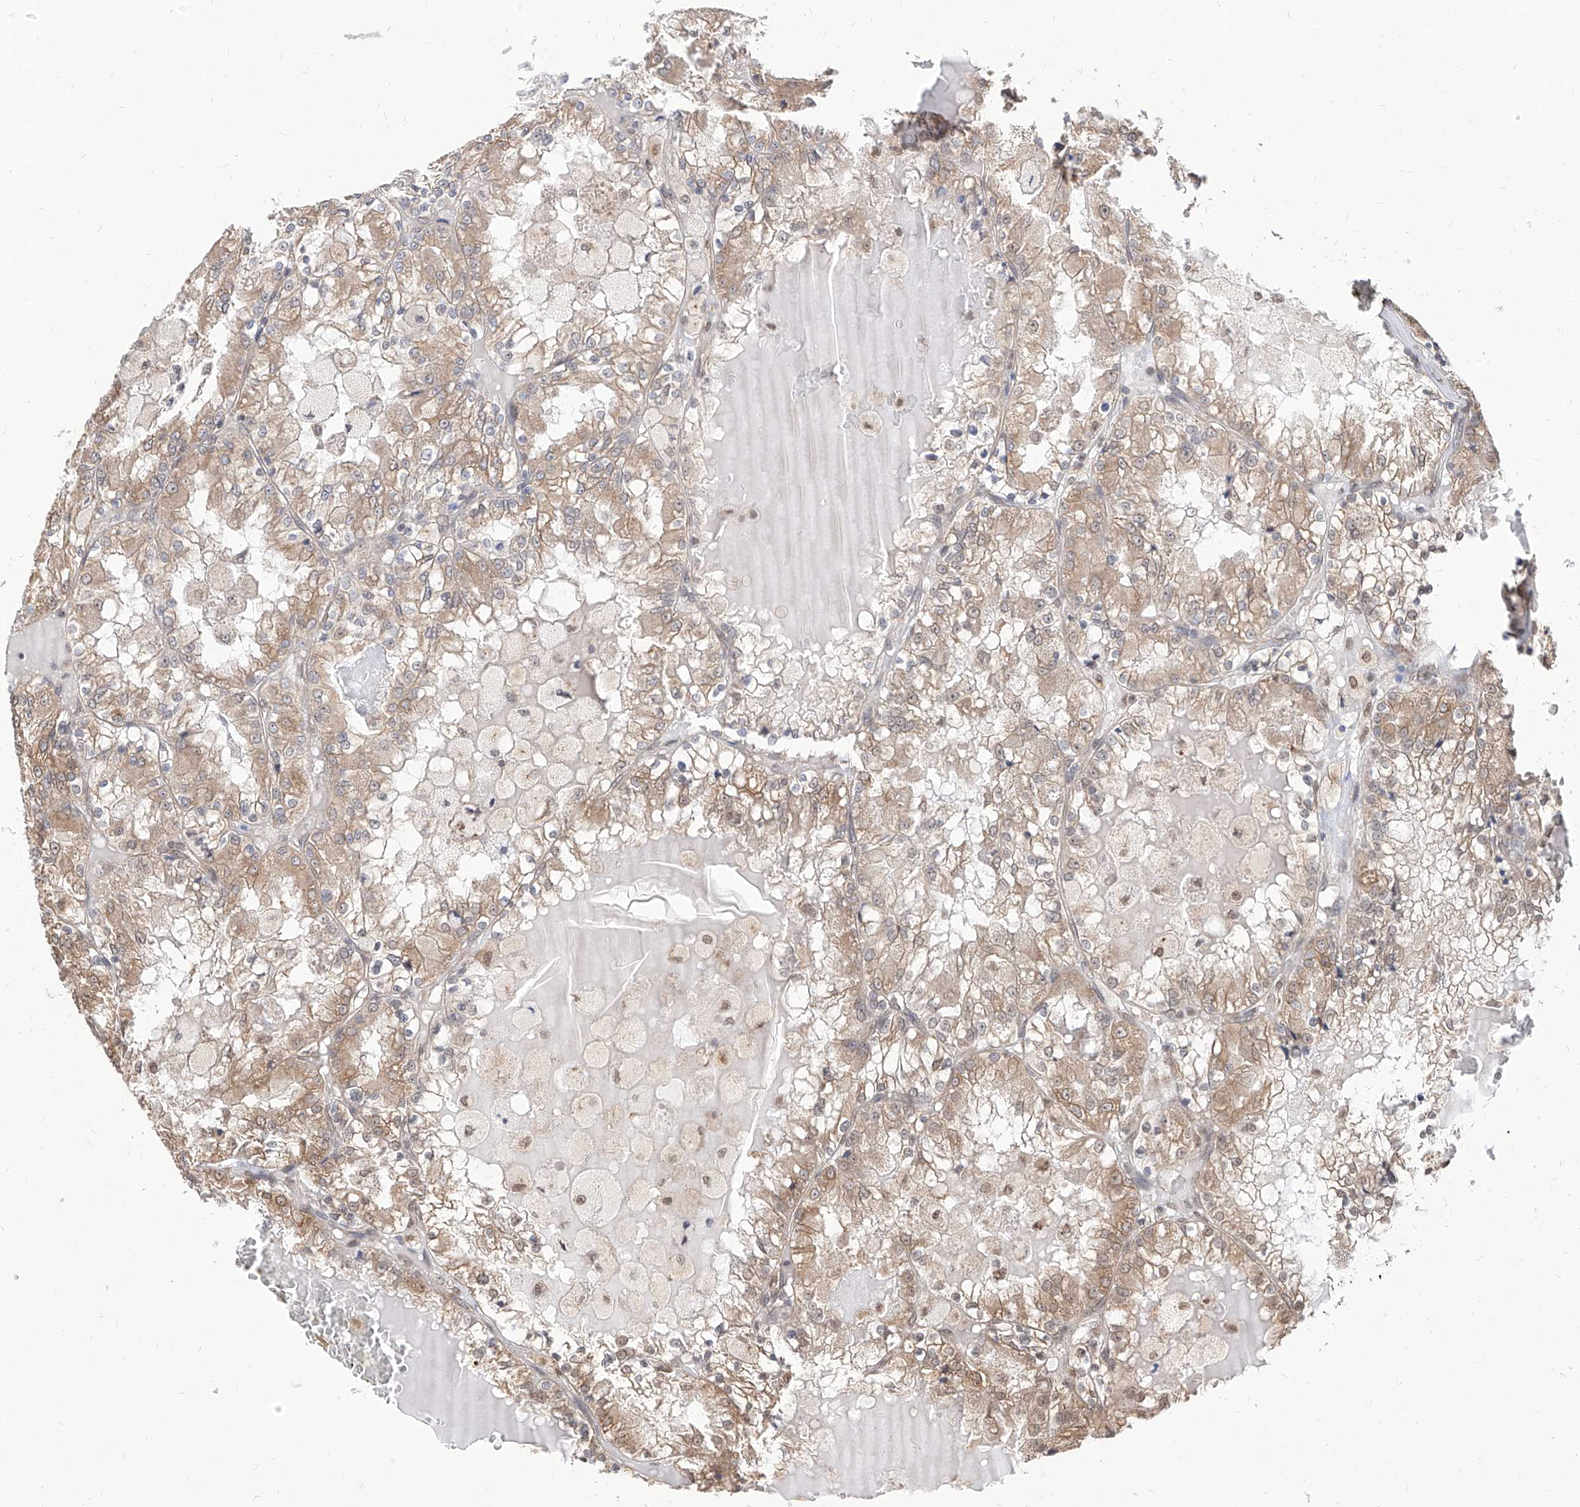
{"staining": {"intensity": "weak", "quantity": ">75%", "location": "cytoplasmic/membranous,nuclear"}, "tissue": "renal cancer", "cell_type": "Tumor cells", "image_type": "cancer", "snomed": [{"axis": "morphology", "description": "Adenocarcinoma, NOS"}, {"axis": "topography", "description": "Kidney"}], "caption": "An immunohistochemistry micrograph of neoplastic tissue is shown. Protein staining in brown highlights weak cytoplasmic/membranous and nuclear positivity in adenocarcinoma (renal) within tumor cells. (DAB IHC, brown staining for protein, blue staining for nuclei).", "gene": "C8orf82", "patient": {"sex": "female", "age": 56}}